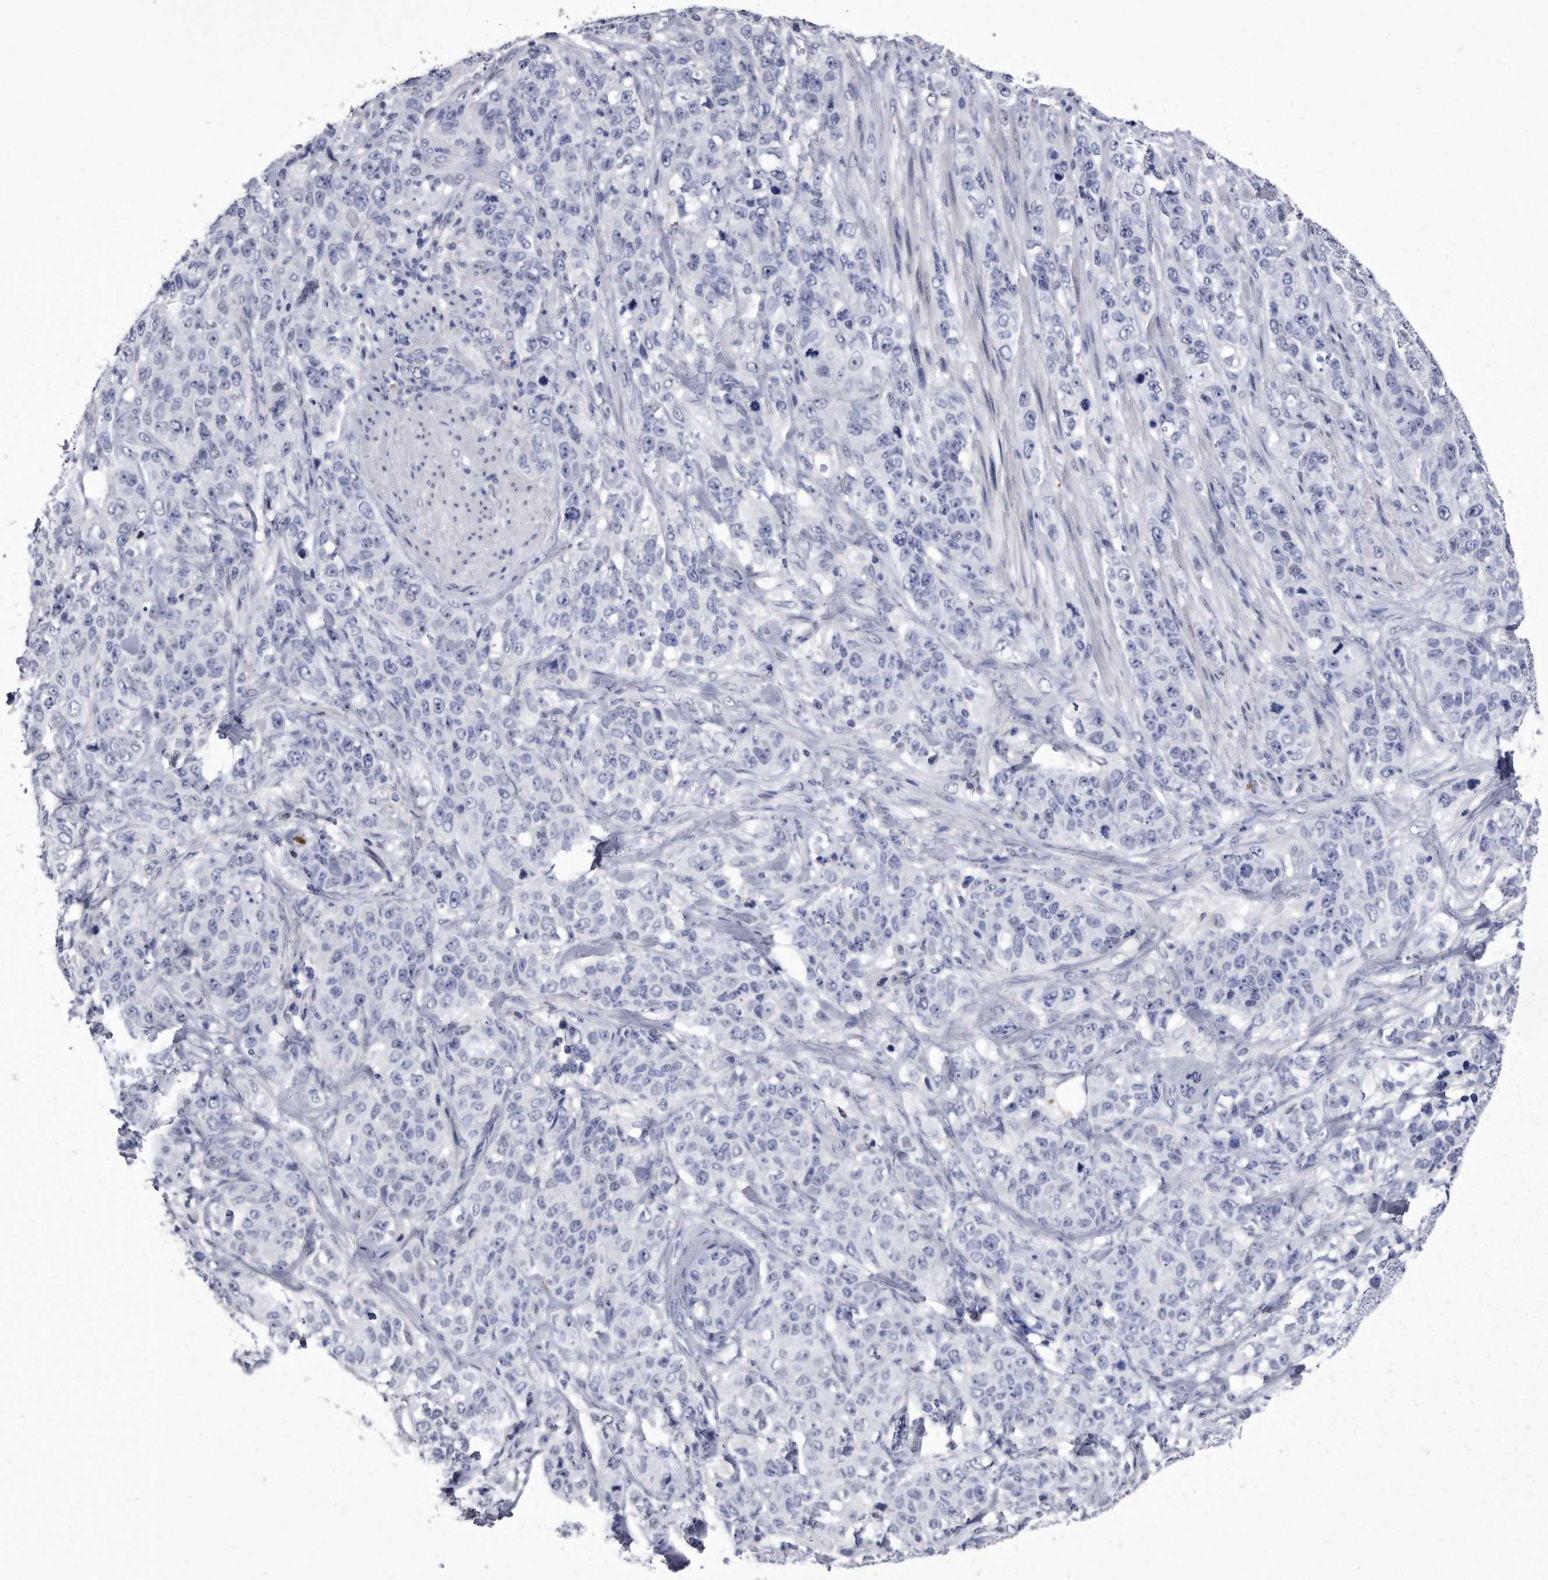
{"staining": {"intensity": "negative", "quantity": "none", "location": "none"}, "tissue": "stomach cancer", "cell_type": "Tumor cells", "image_type": "cancer", "snomed": [{"axis": "morphology", "description": "Adenocarcinoma, NOS"}, {"axis": "topography", "description": "Stomach"}], "caption": "Human adenocarcinoma (stomach) stained for a protein using immunohistochemistry (IHC) displays no staining in tumor cells.", "gene": "KCTD8", "patient": {"sex": "male", "age": 48}}